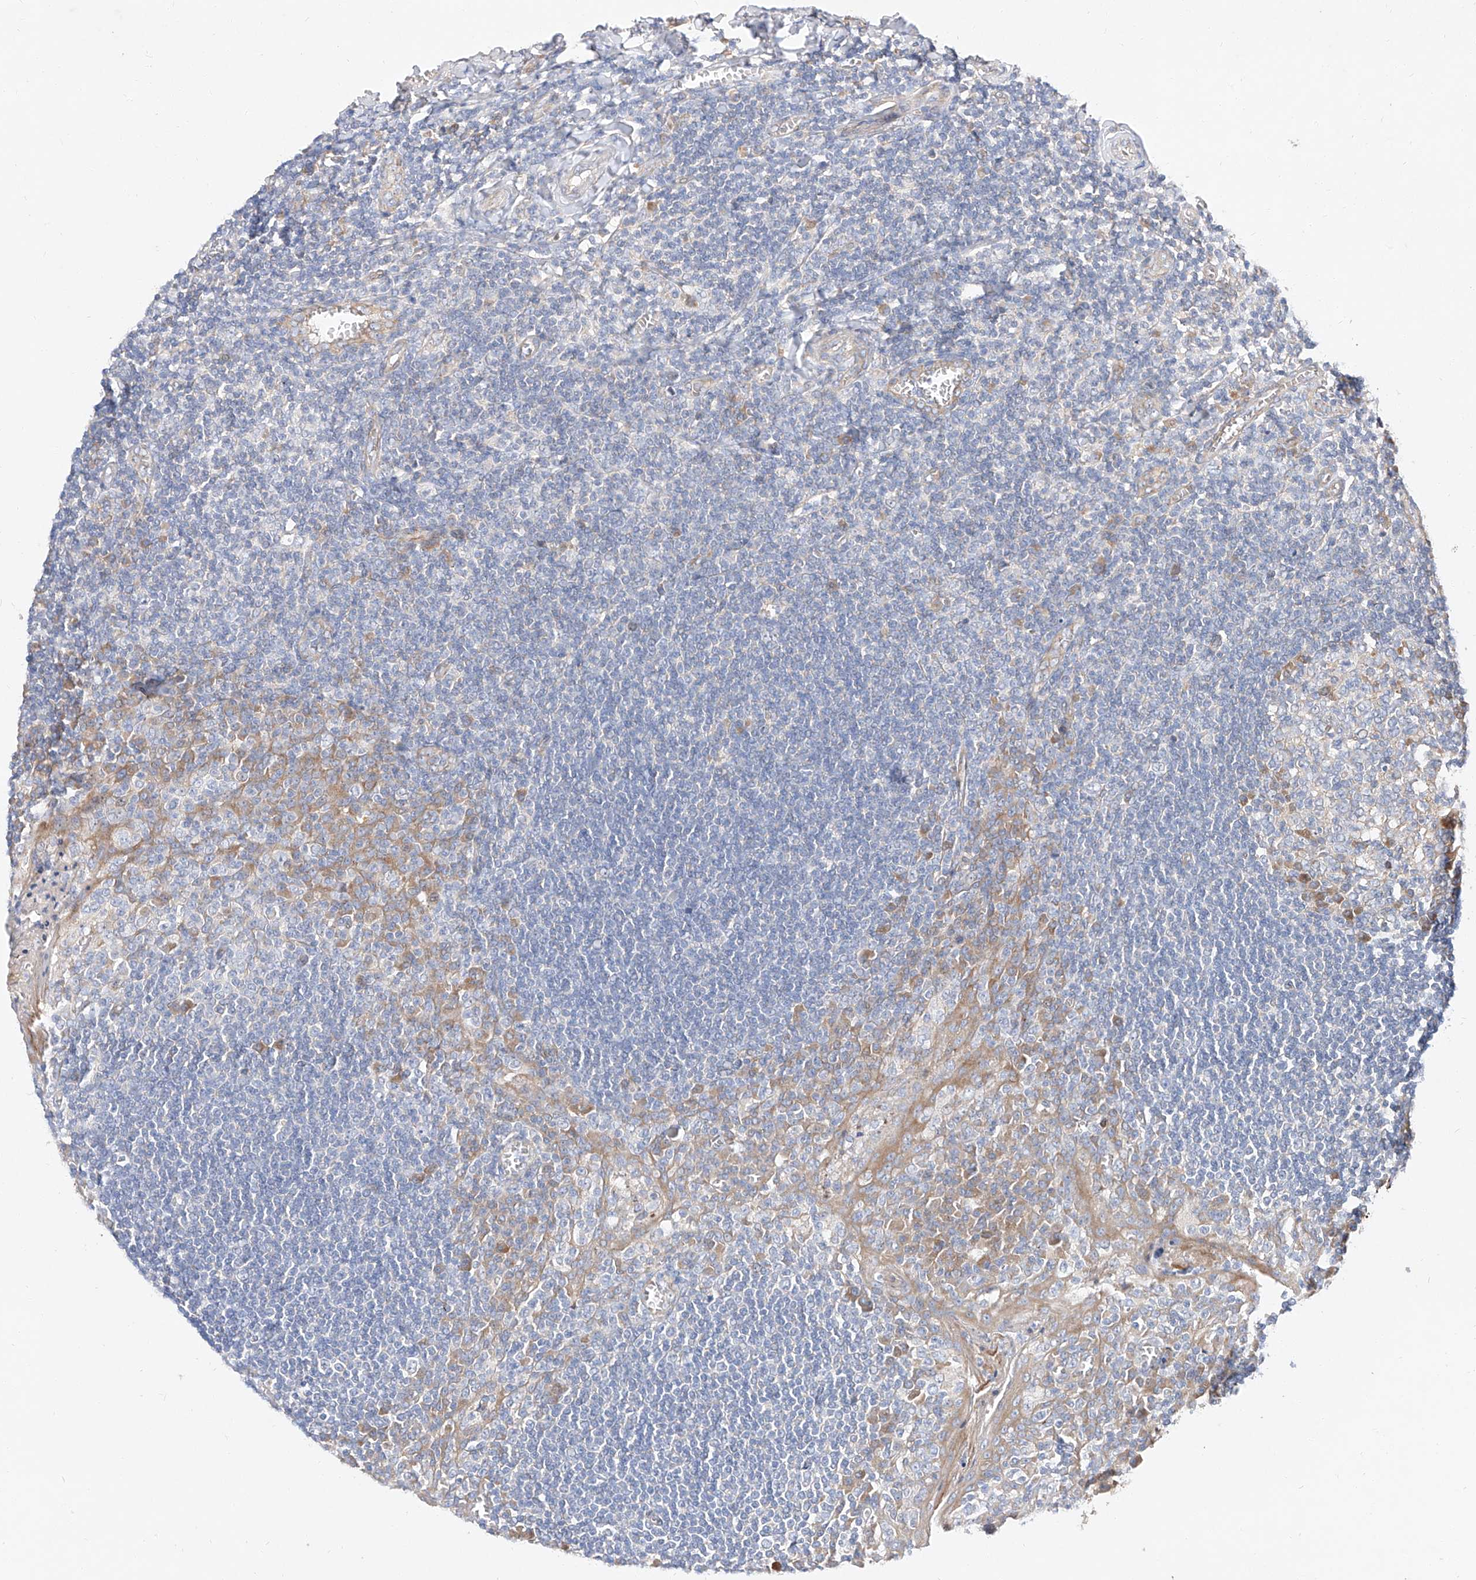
{"staining": {"intensity": "negative", "quantity": "none", "location": "none"}, "tissue": "tonsil", "cell_type": "Germinal center cells", "image_type": "normal", "snomed": [{"axis": "morphology", "description": "Normal tissue, NOS"}, {"axis": "topography", "description": "Tonsil"}], "caption": "Image shows no protein positivity in germinal center cells of normal tonsil. (DAB (3,3'-diaminobenzidine) immunohistochemistry, high magnification).", "gene": "DIRAS3", "patient": {"sex": "male", "age": 27}}